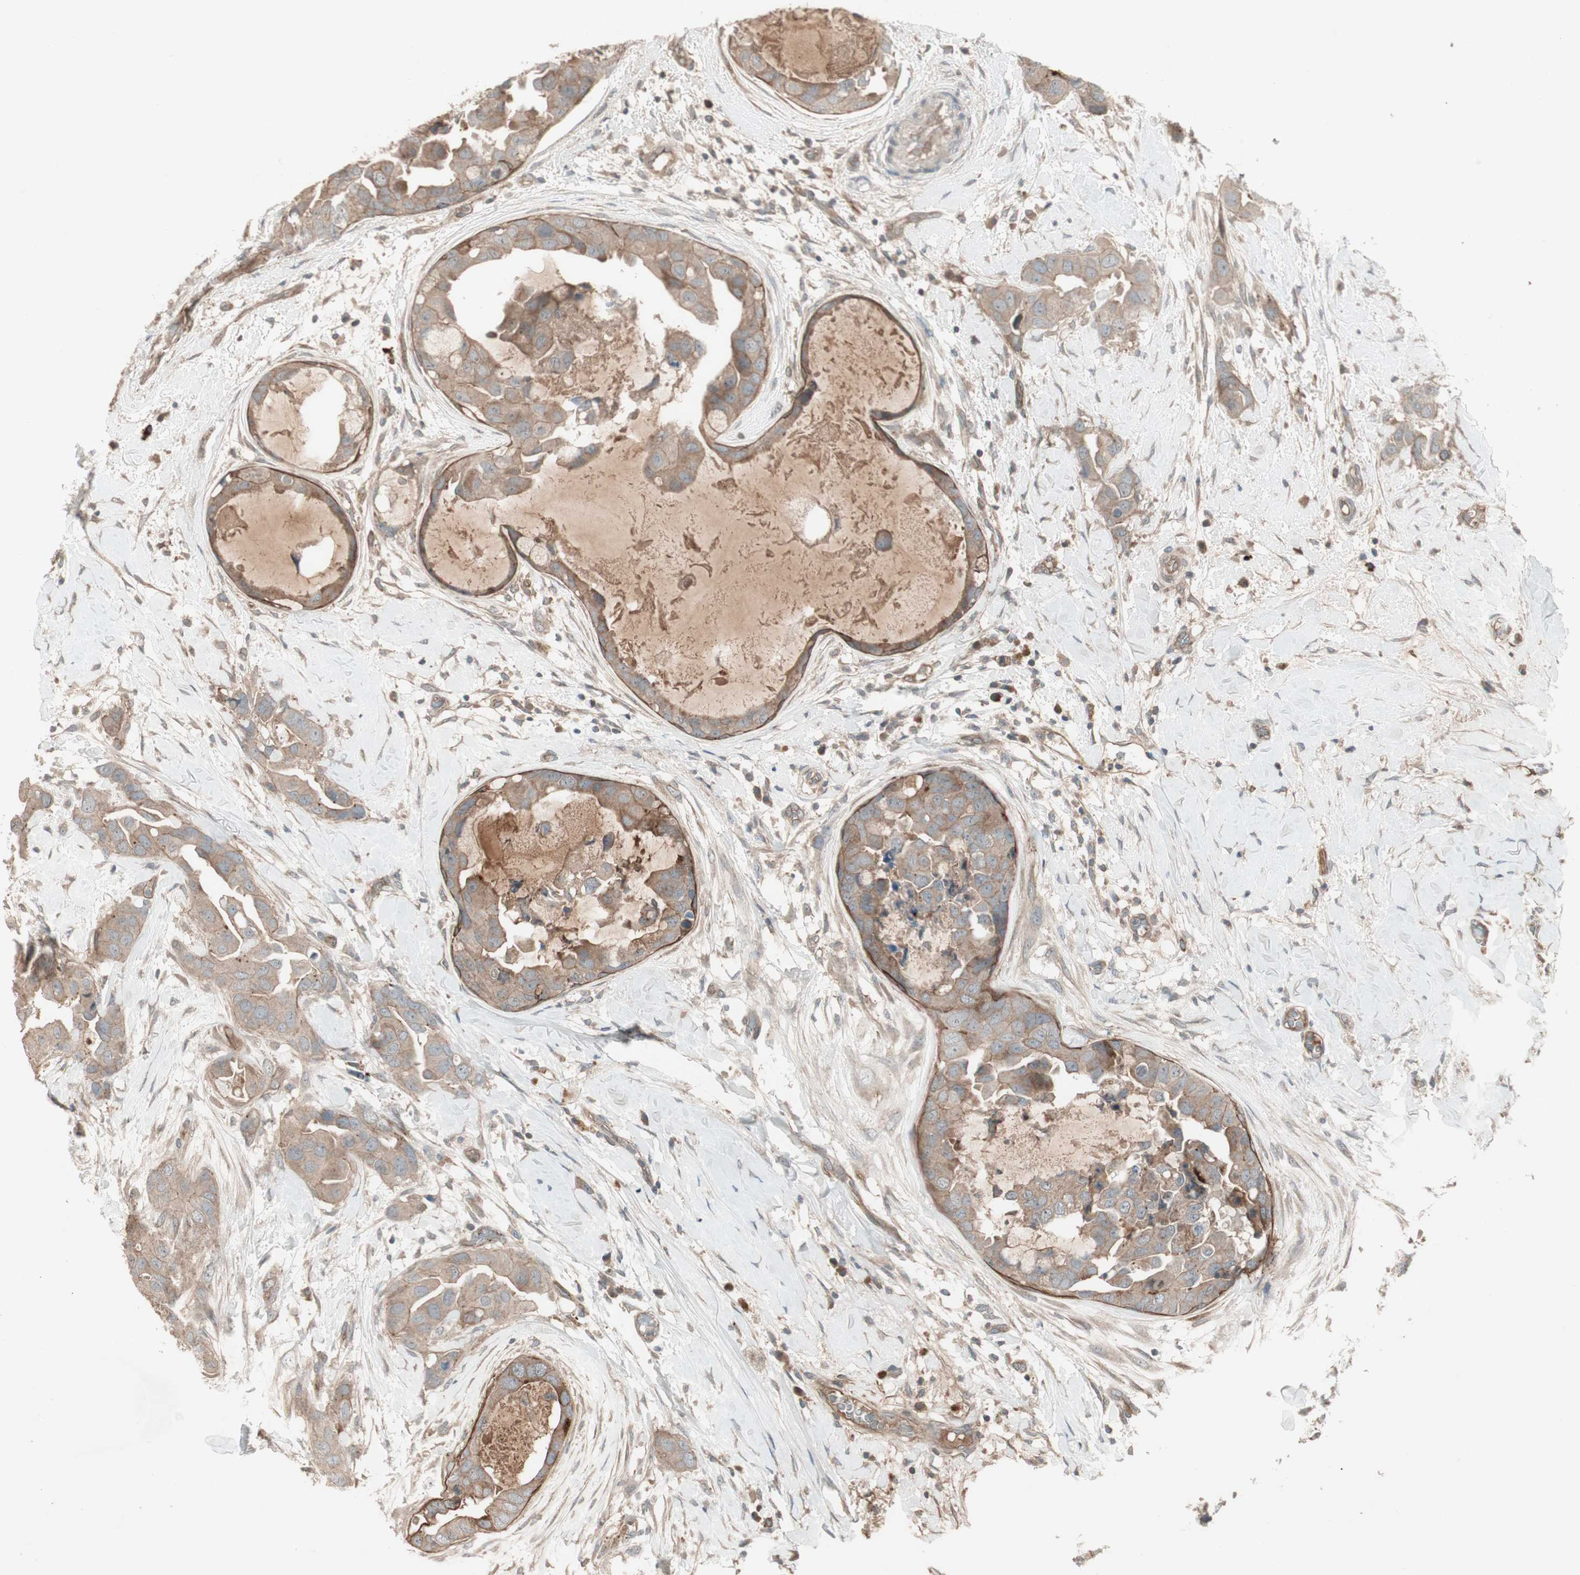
{"staining": {"intensity": "strong", "quantity": ">75%", "location": "cytoplasmic/membranous"}, "tissue": "breast cancer", "cell_type": "Tumor cells", "image_type": "cancer", "snomed": [{"axis": "morphology", "description": "Duct carcinoma"}, {"axis": "topography", "description": "Breast"}], "caption": "Brown immunohistochemical staining in human breast cancer (invasive ductal carcinoma) reveals strong cytoplasmic/membranous expression in about >75% of tumor cells.", "gene": "TFPI", "patient": {"sex": "female", "age": 40}}